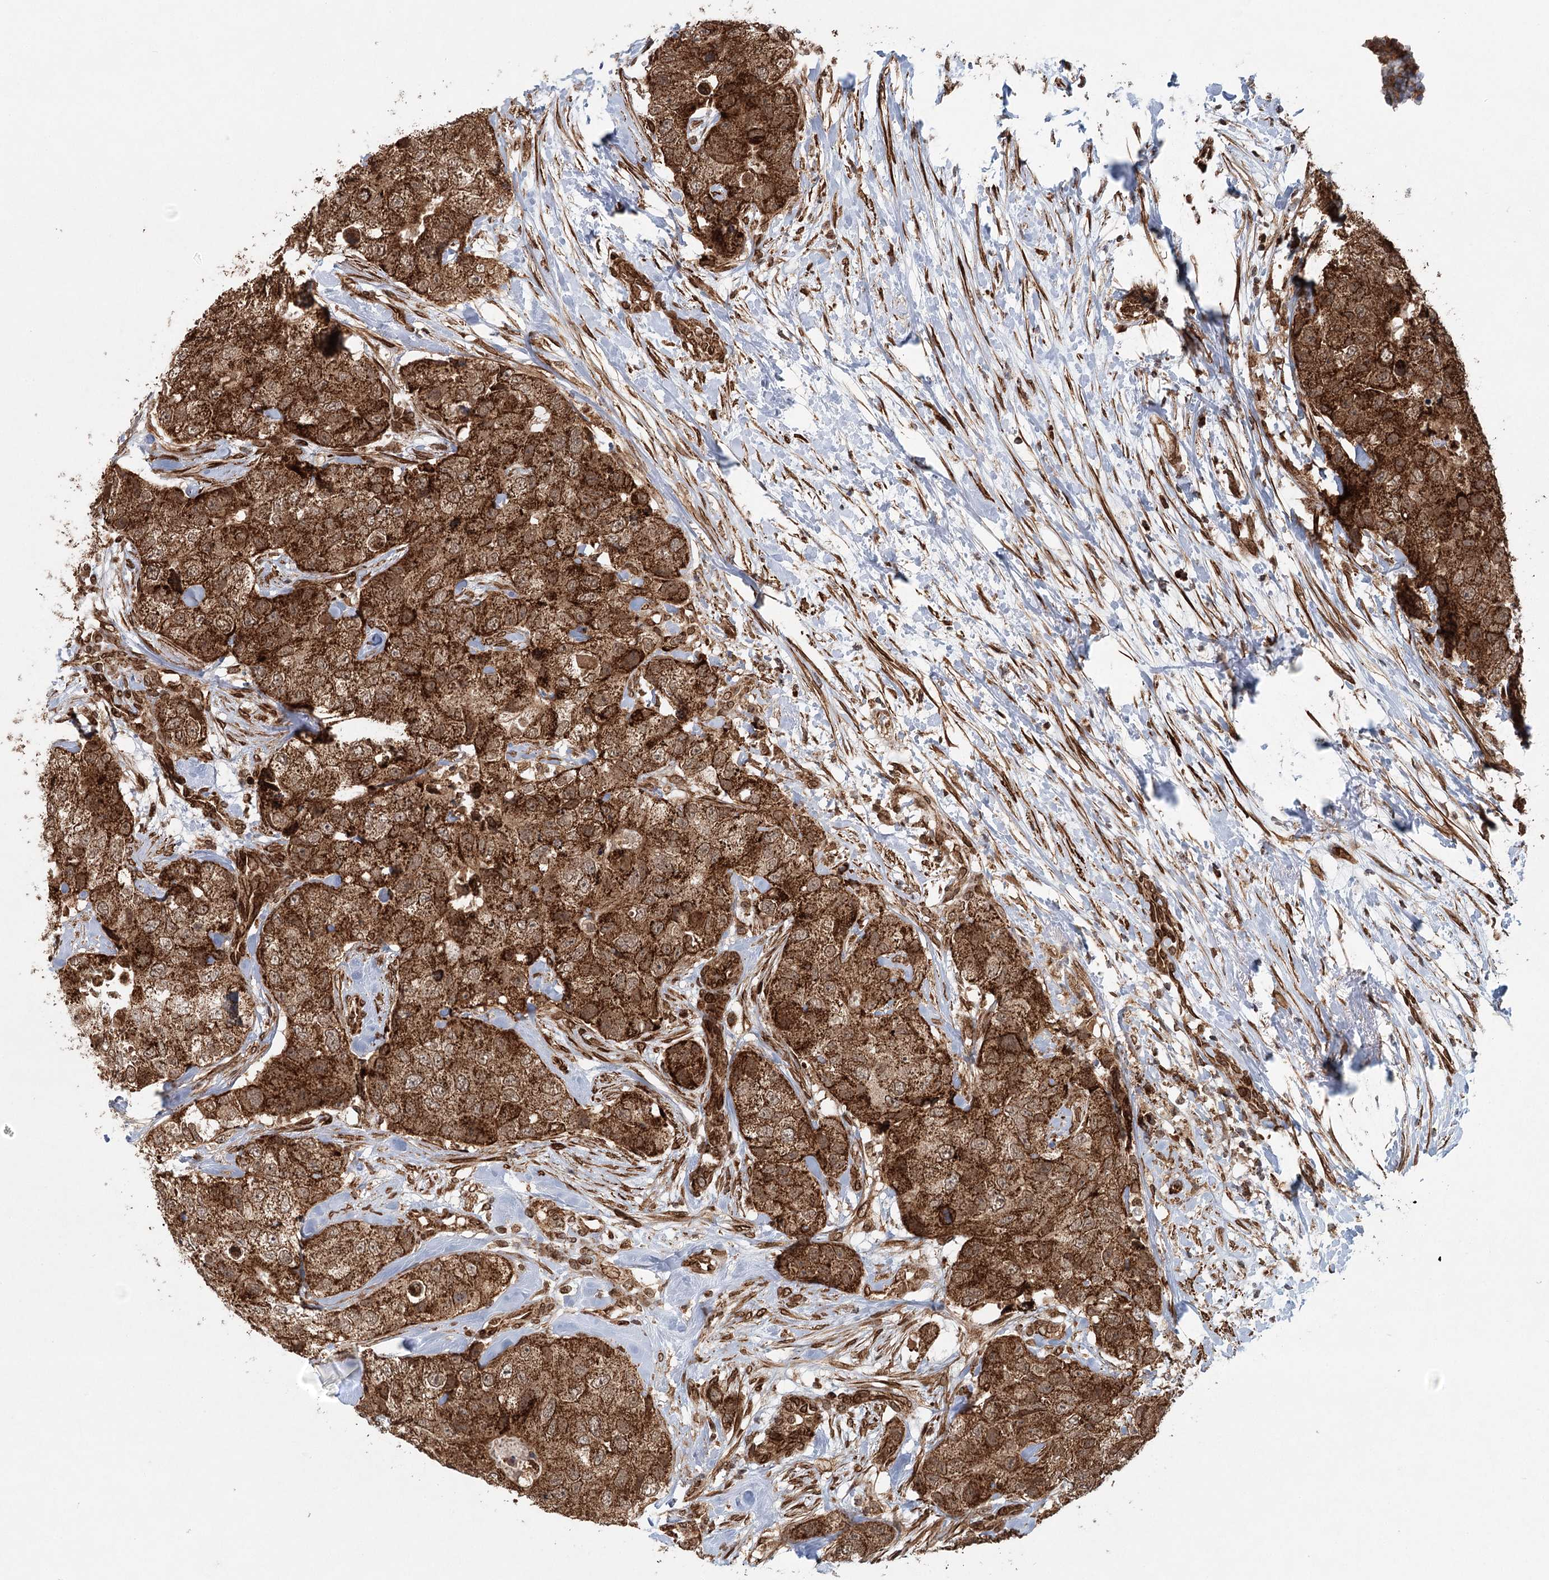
{"staining": {"intensity": "strong", "quantity": ">75%", "location": "cytoplasmic/membranous"}, "tissue": "breast cancer", "cell_type": "Tumor cells", "image_type": "cancer", "snomed": [{"axis": "morphology", "description": "Duct carcinoma"}, {"axis": "topography", "description": "Breast"}], "caption": "Tumor cells demonstrate high levels of strong cytoplasmic/membranous expression in approximately >75% of cells in human breast cancer. The protein is shown in brown color, while the nuclei are stained blue.", "gene": "BCKDHA", "patient": {"sex": "female", "age": 62}}